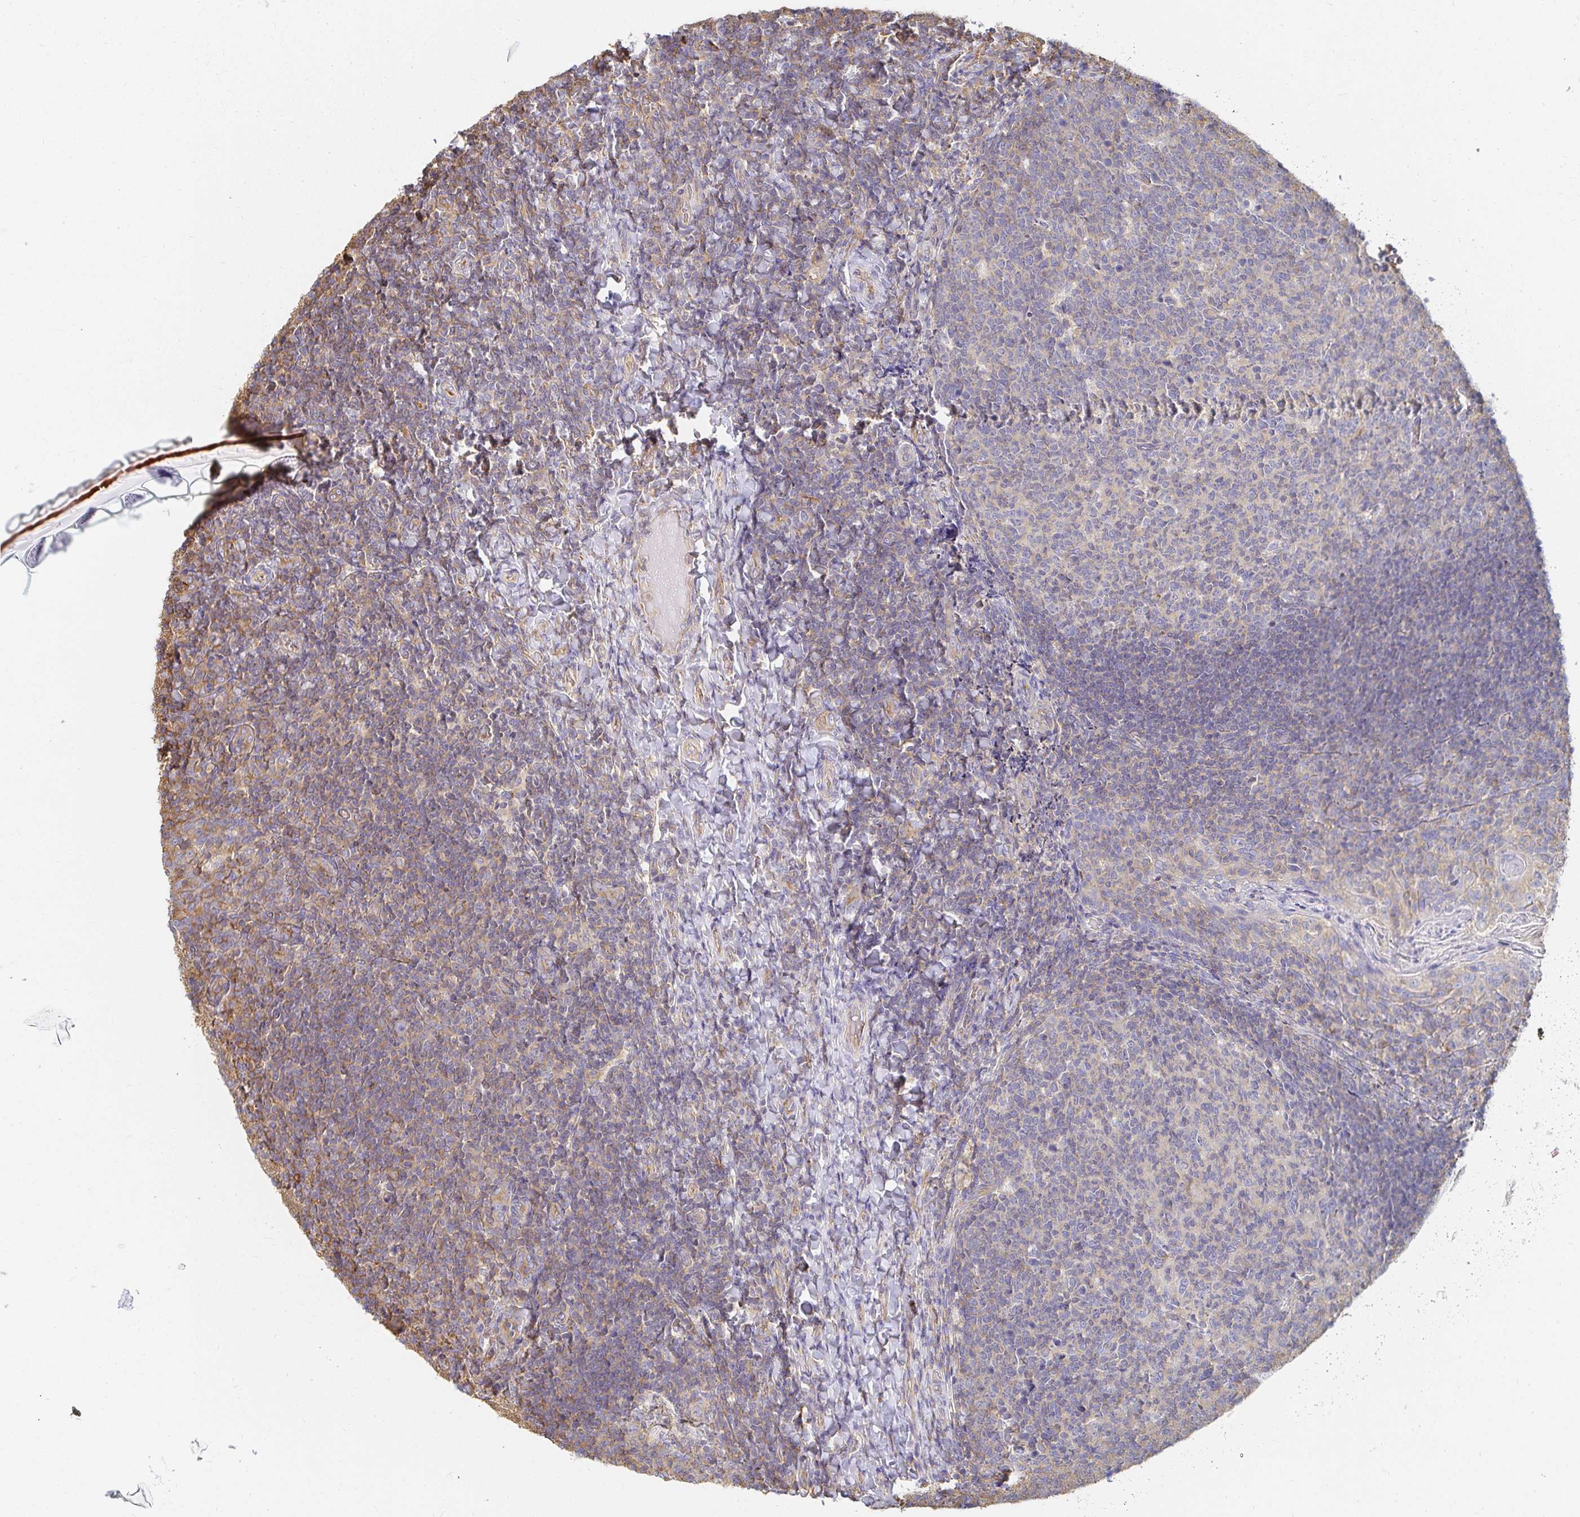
{"staining": {"intensity": "negative", "quantity": "none", "location": "none"}, "tissue": "tonsil", "cell_type": "Germinal center cells", "image_type": "normal", "snomed": [{"axis": "morphology", "description": "Normal tissue, NOS"}, {"axis": "topography", "description": "Tonsil"}], "caption": "Germinal center cells are negative for brown protein staining in benign tonsil. (Stains: DAB (3,3'-diaminobenzidine) immunohistochemistry (IHC) with hematoxylin counter stain, Microscopy: brightfield microscopy at high magnification).", "gene": "TSPAN19", "patient": {"sex": "female", "age": 10}}